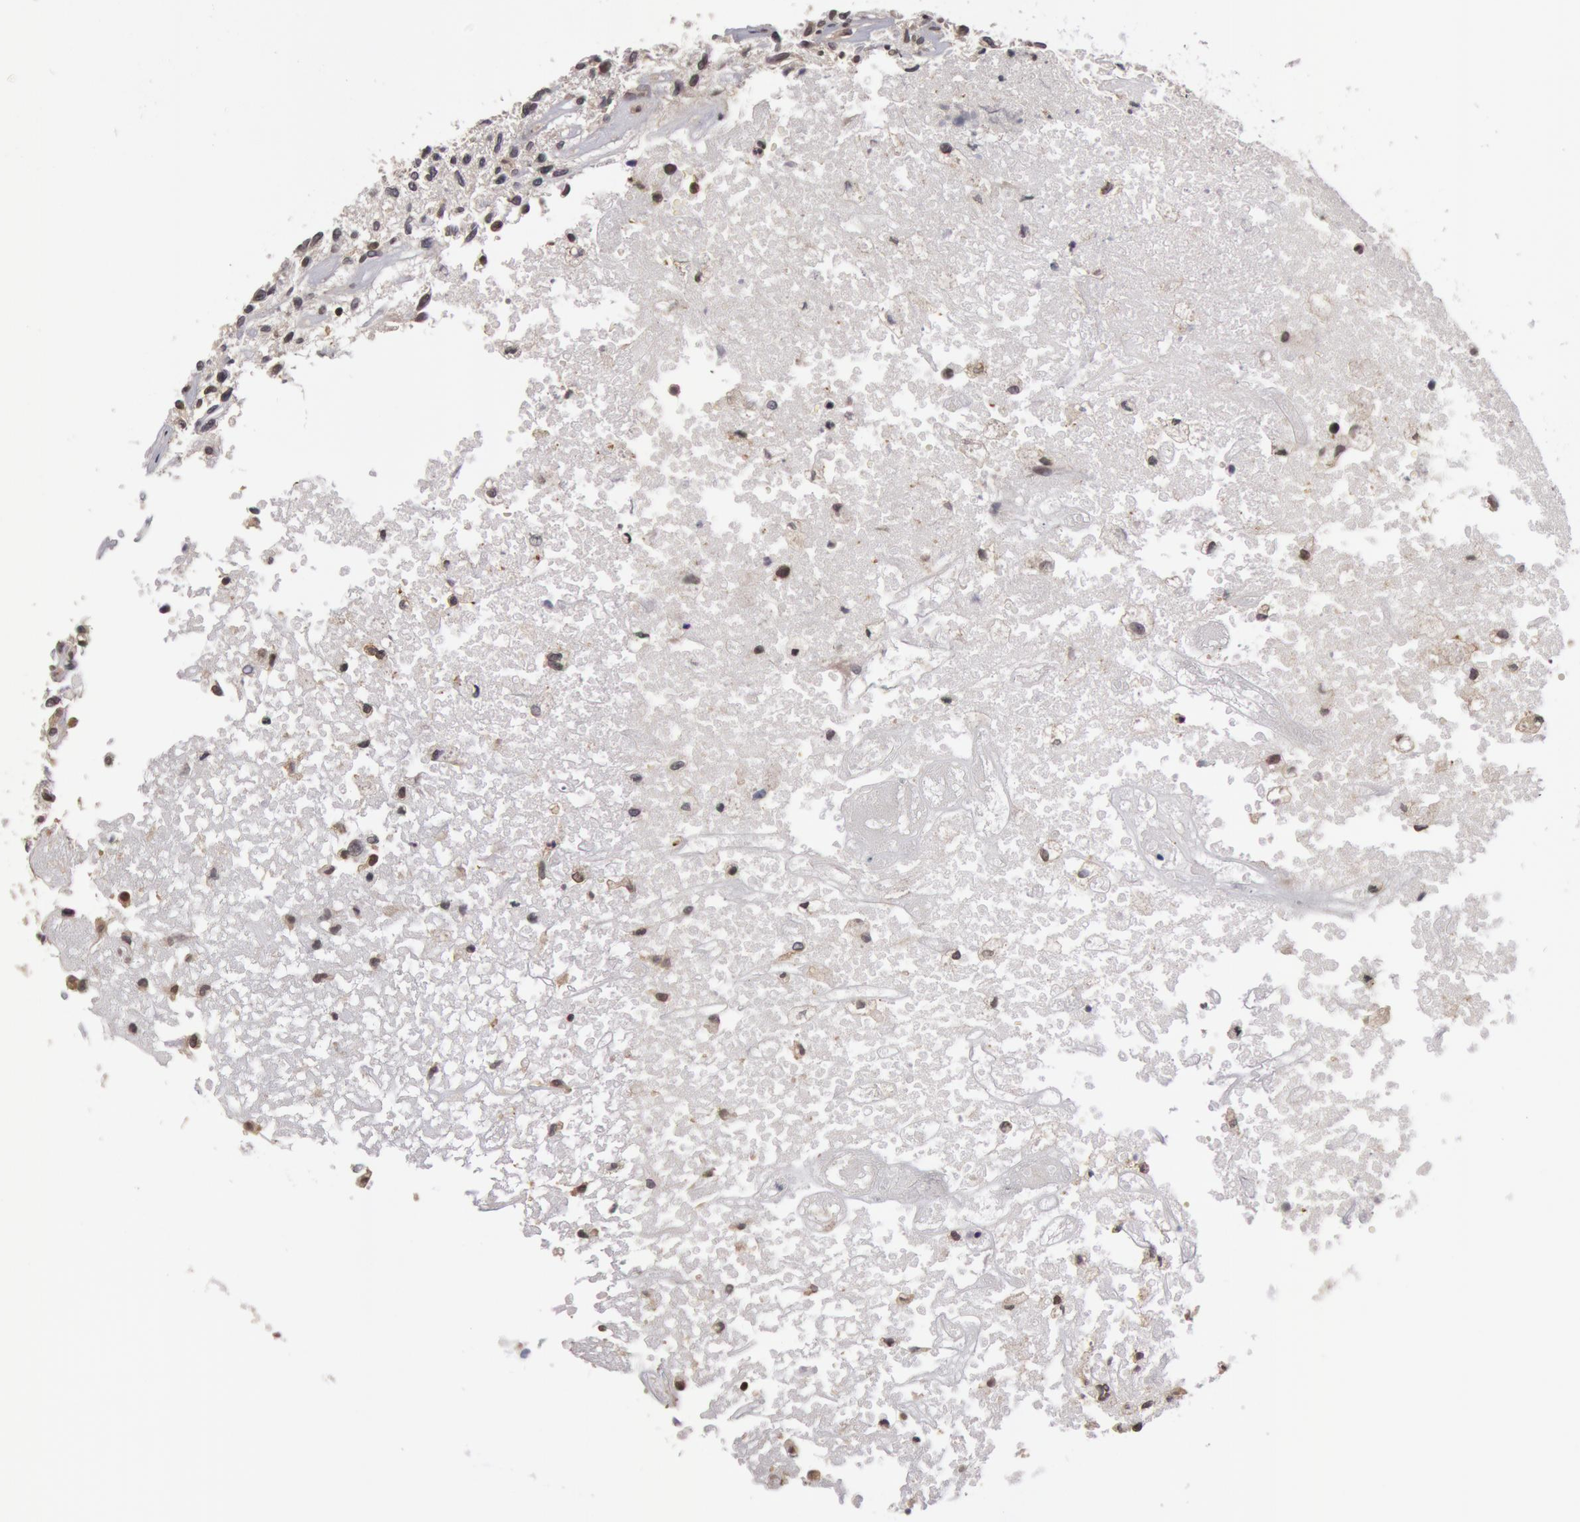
{"staining": {"intensity": "weak", "quantity": "<25%", "location": "nuclear"}, "tissue": "glioma", "cell_type": "Tumor cells", "image_type": "cancer", "snomed": [{"axis": "morphology", "description": "Glioma, malignant, High grade"}, {"axis": "topography", "description": "Brain"}], "caption": "IHC of glioma reveals no expression in tumor cells.", "gene": "ZNF350", "patient": {"sex": "male", "age": 77}}